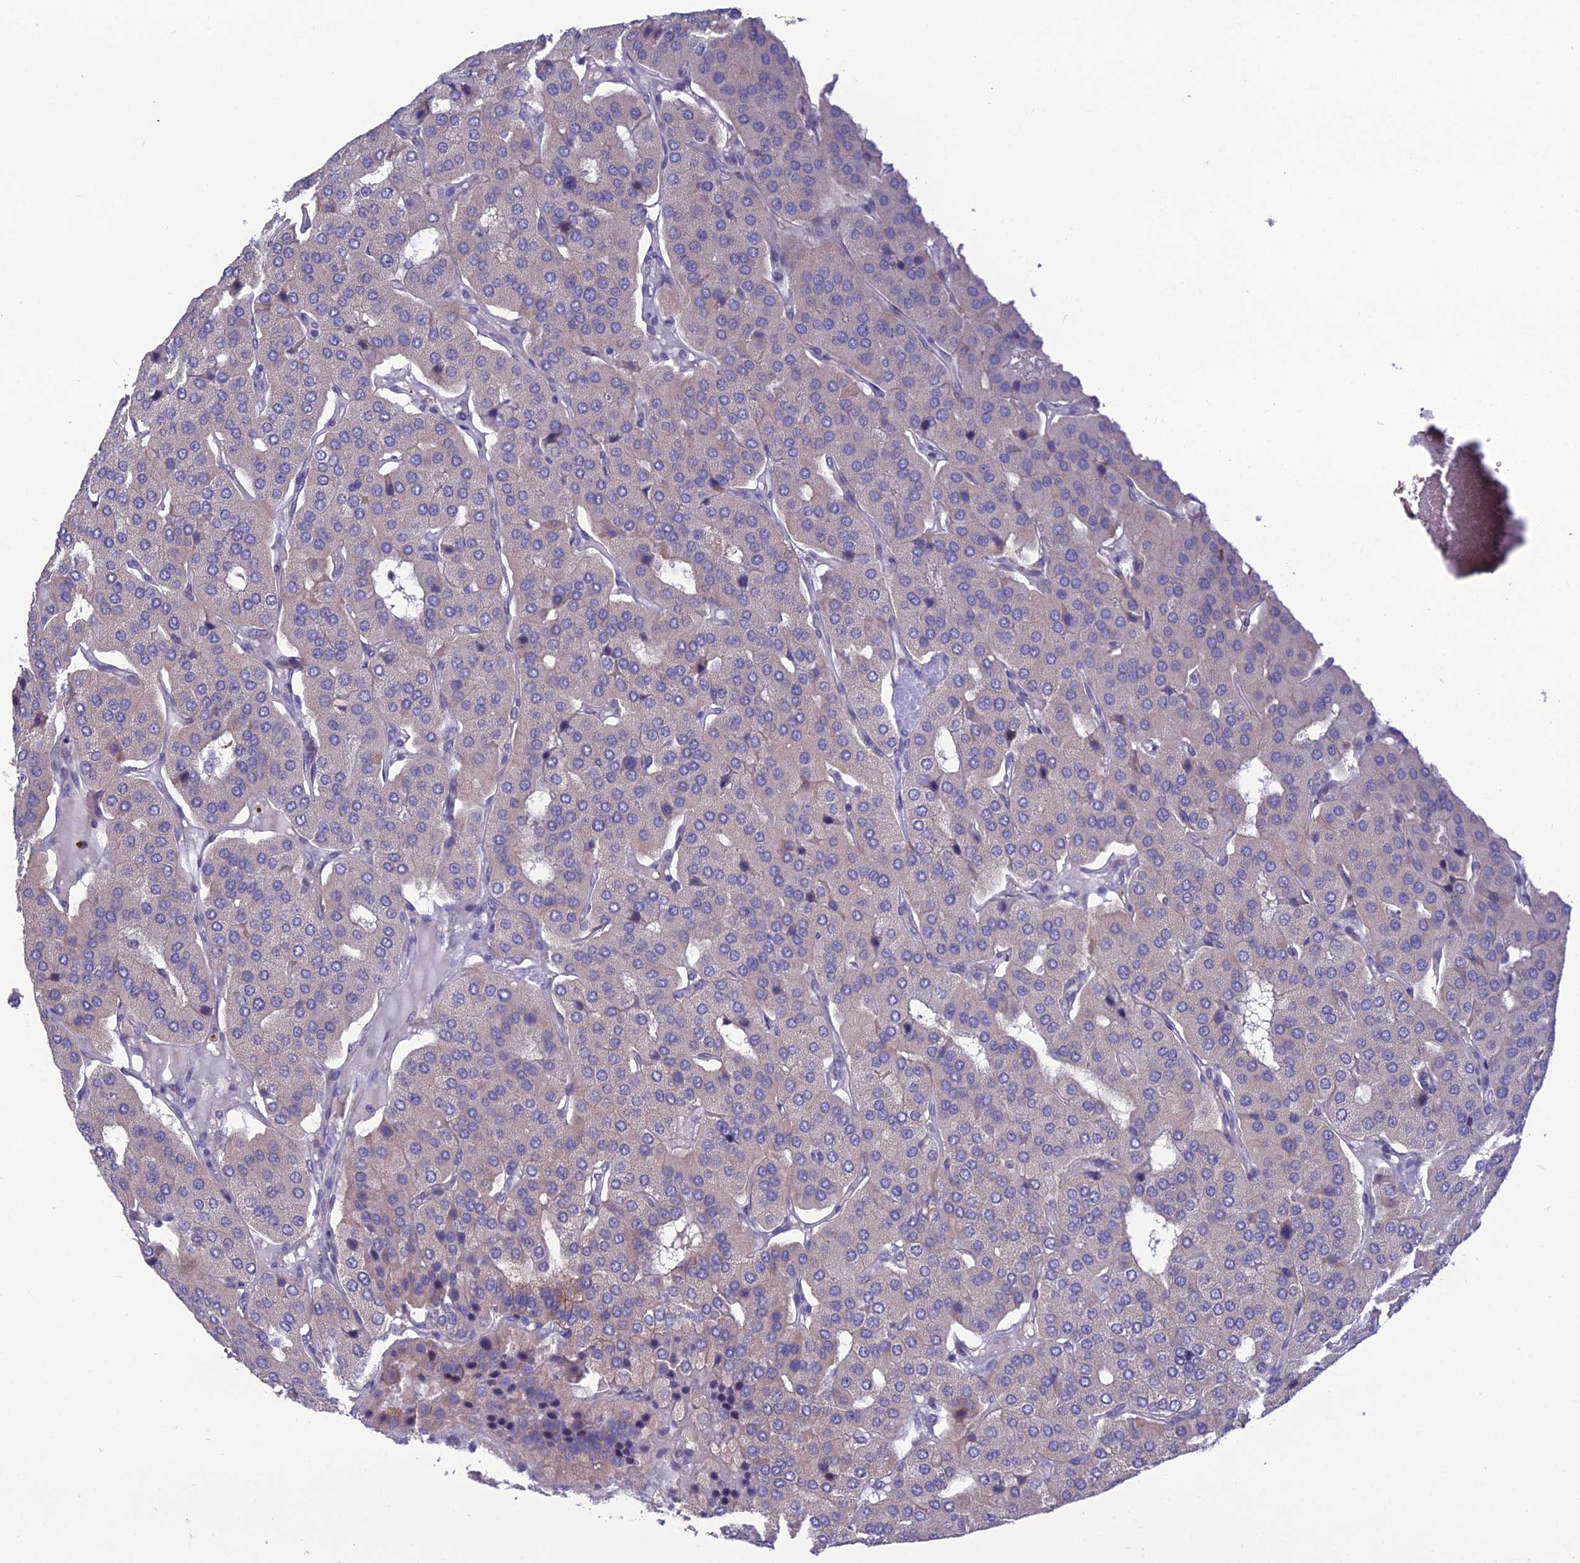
{"staining": {"intensity": "negative", "quantity": "none", "location": "none"}, "tissue": "parathyroid gland", "cell_type": "Glandular cells", "image_type": "normal", "snomed": [{"axis": "morphology", "description": "Normal tissue, NOS"}, {"axis": "morphology", "description": "Adenoma, NOS"}, {"axis": "topography", "description": "Parathyroid gland"}], "caption": "The histopathology image shows no significant staining in glandular cells of parathyroid gland. Nuclei are stained in blue.", "gene": "LZTS2", "patient": {"sex": "female", "age": 86}}